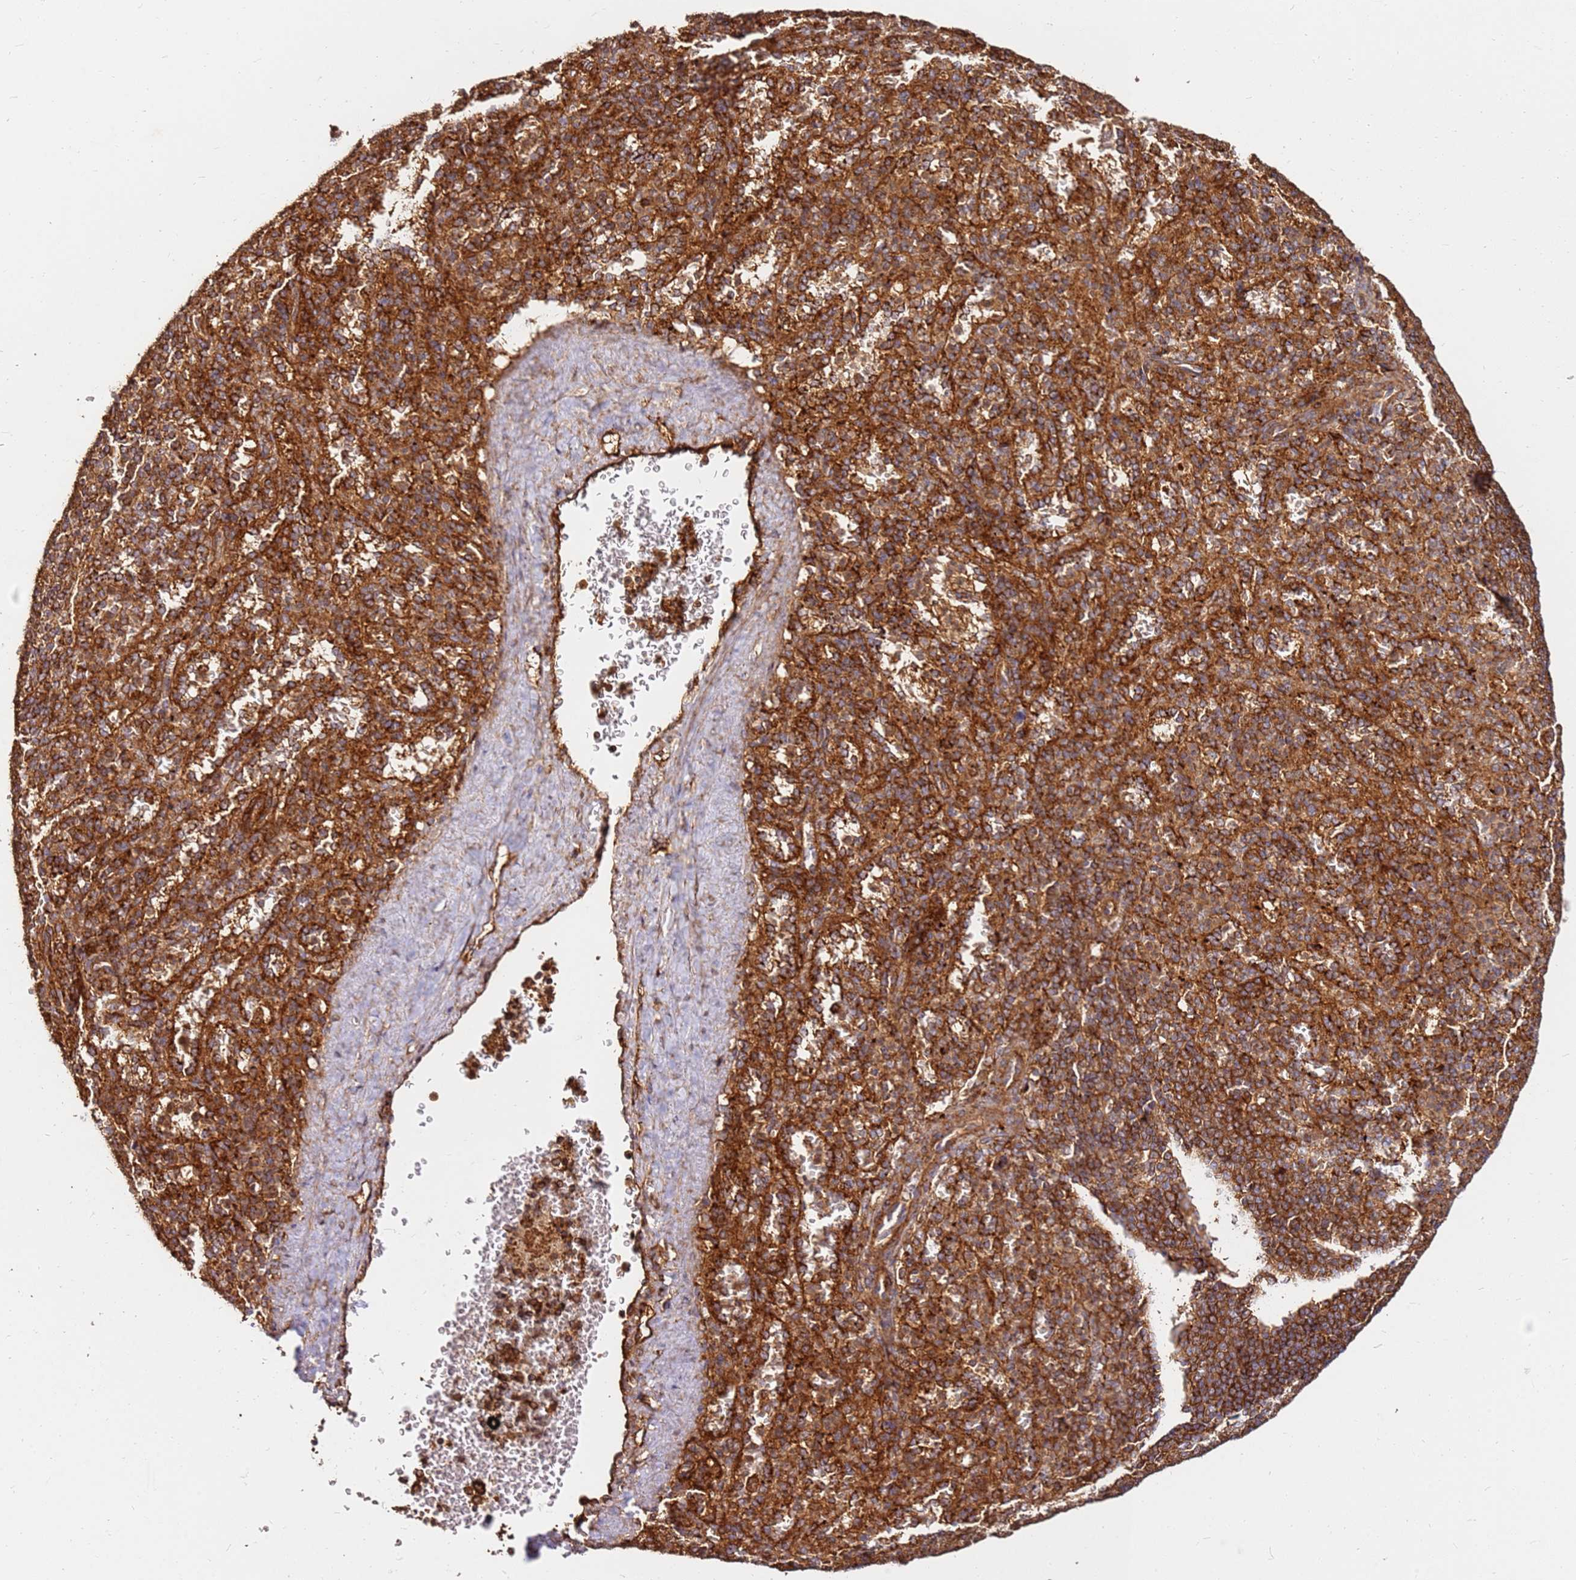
{"staining": {"intensity": "strong", "quantity": ">75%", "location": "cytoplasmic/membranous"}, "tissue": "spleen", "cell_type": "Cells in red pulp", "image_type": "normal", "snomed": [{"axis": "morphology", "description": "Normal tissue, NOS"}, {"axis": "topography", "description": "Spleen"}], "caption": "Immunohistochemistry (IHC) (DAB) staining of unremarkable human spleen demonstrates strong cytoplasmic/membranous protein expression in about >75% of cells in red pulp.", "gene": "DVL3", "patient": {"sex": "female", "age": 21}}